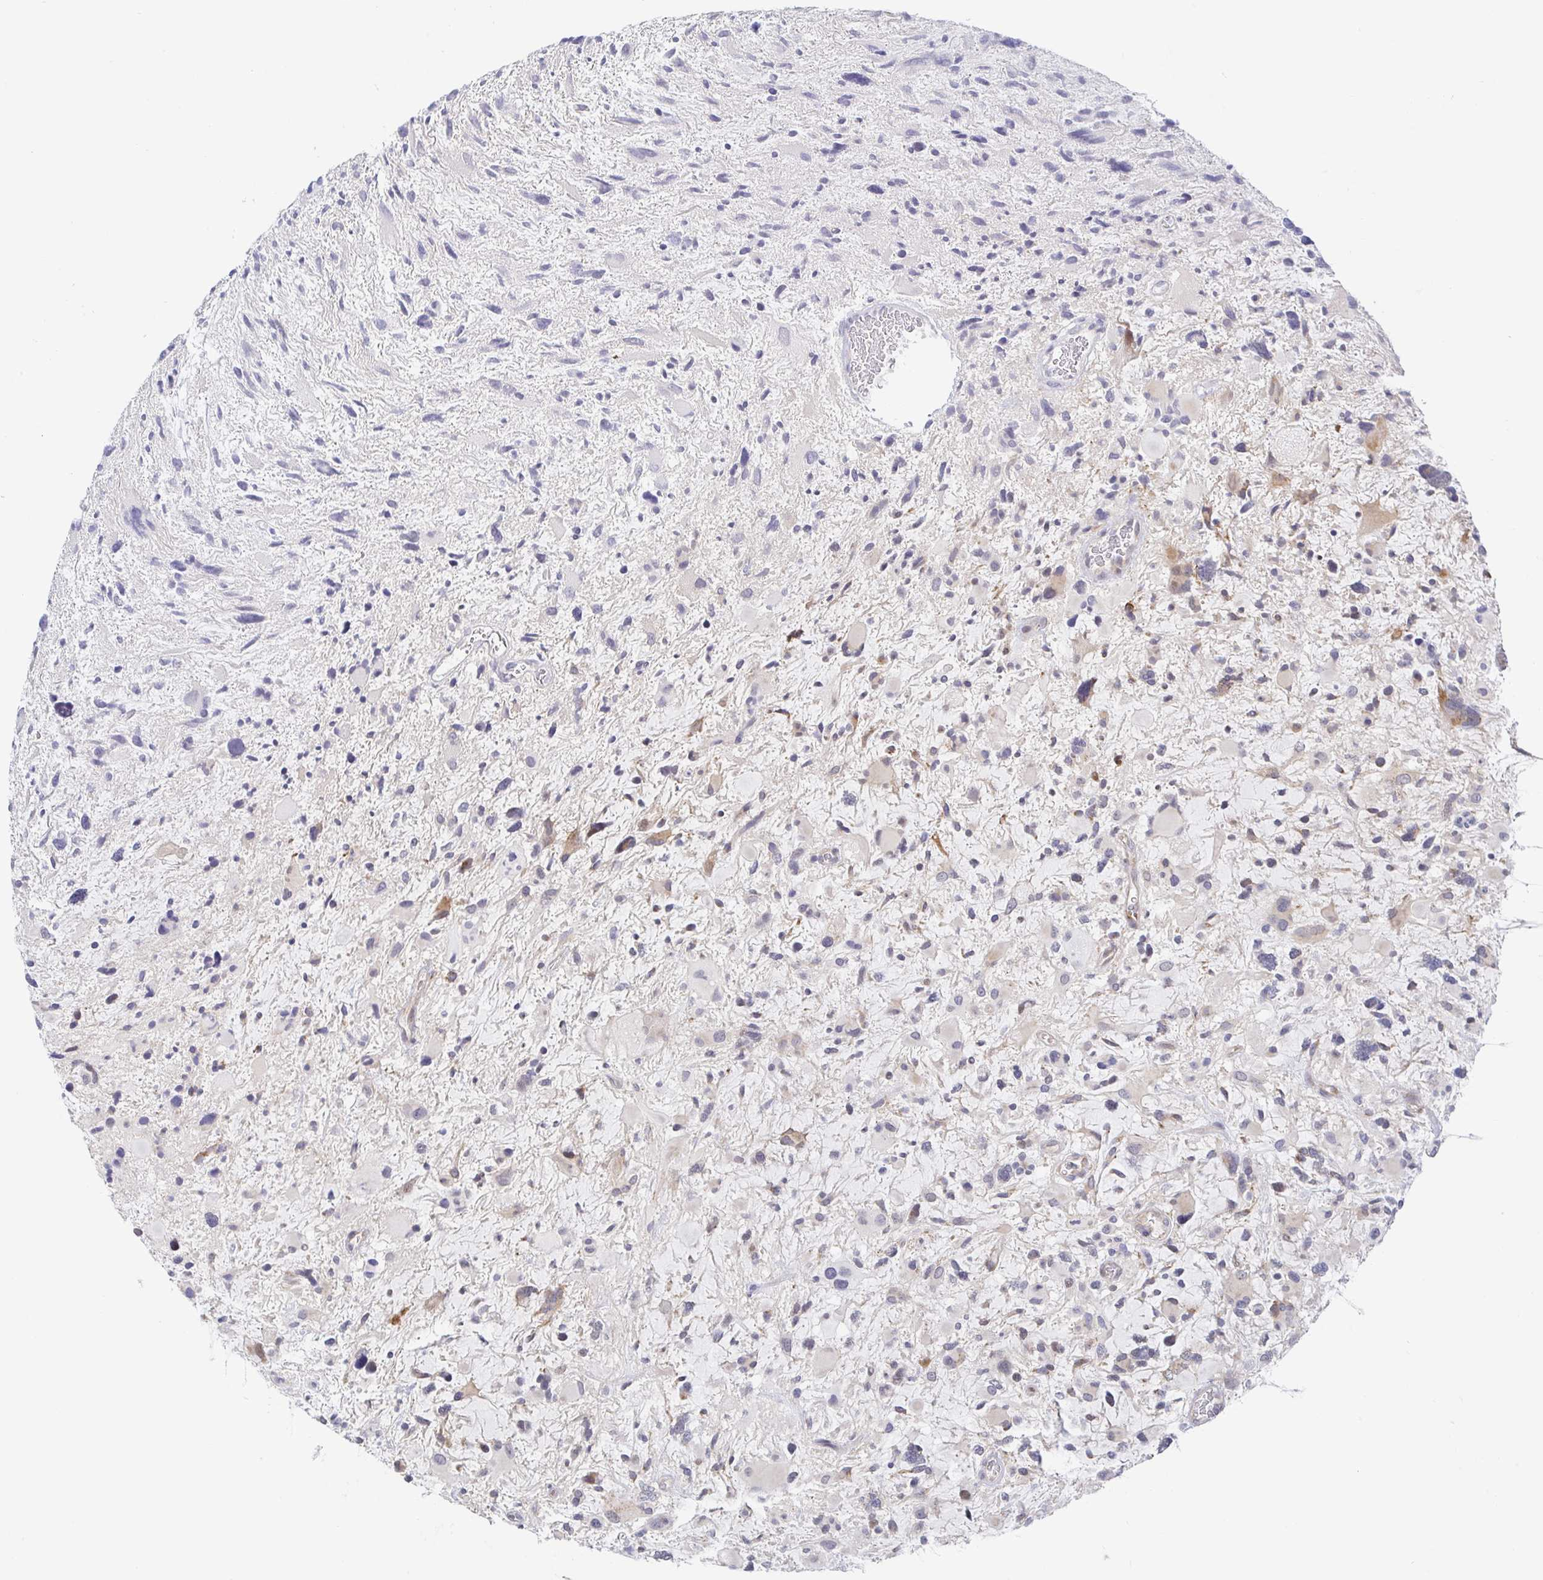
{"staining": {"intensity": "negative", "quantity": "none", "location": "none"}, "tissue": "glioma", "cell_type": "Tumor cells", "image_type": "cancer", "snomed": [{"axis": "morphology", "description": "Glioma, malignant, High grade"}, {"axis": "topography", "description": "Brain"}], "caption": "The immunohistochemistry micrograph has no significant positivity in tumor cells of malignant glioma (high-grade) tissue.", "gene": "CIT", "patient": {"sex": "female", "age": 11}}